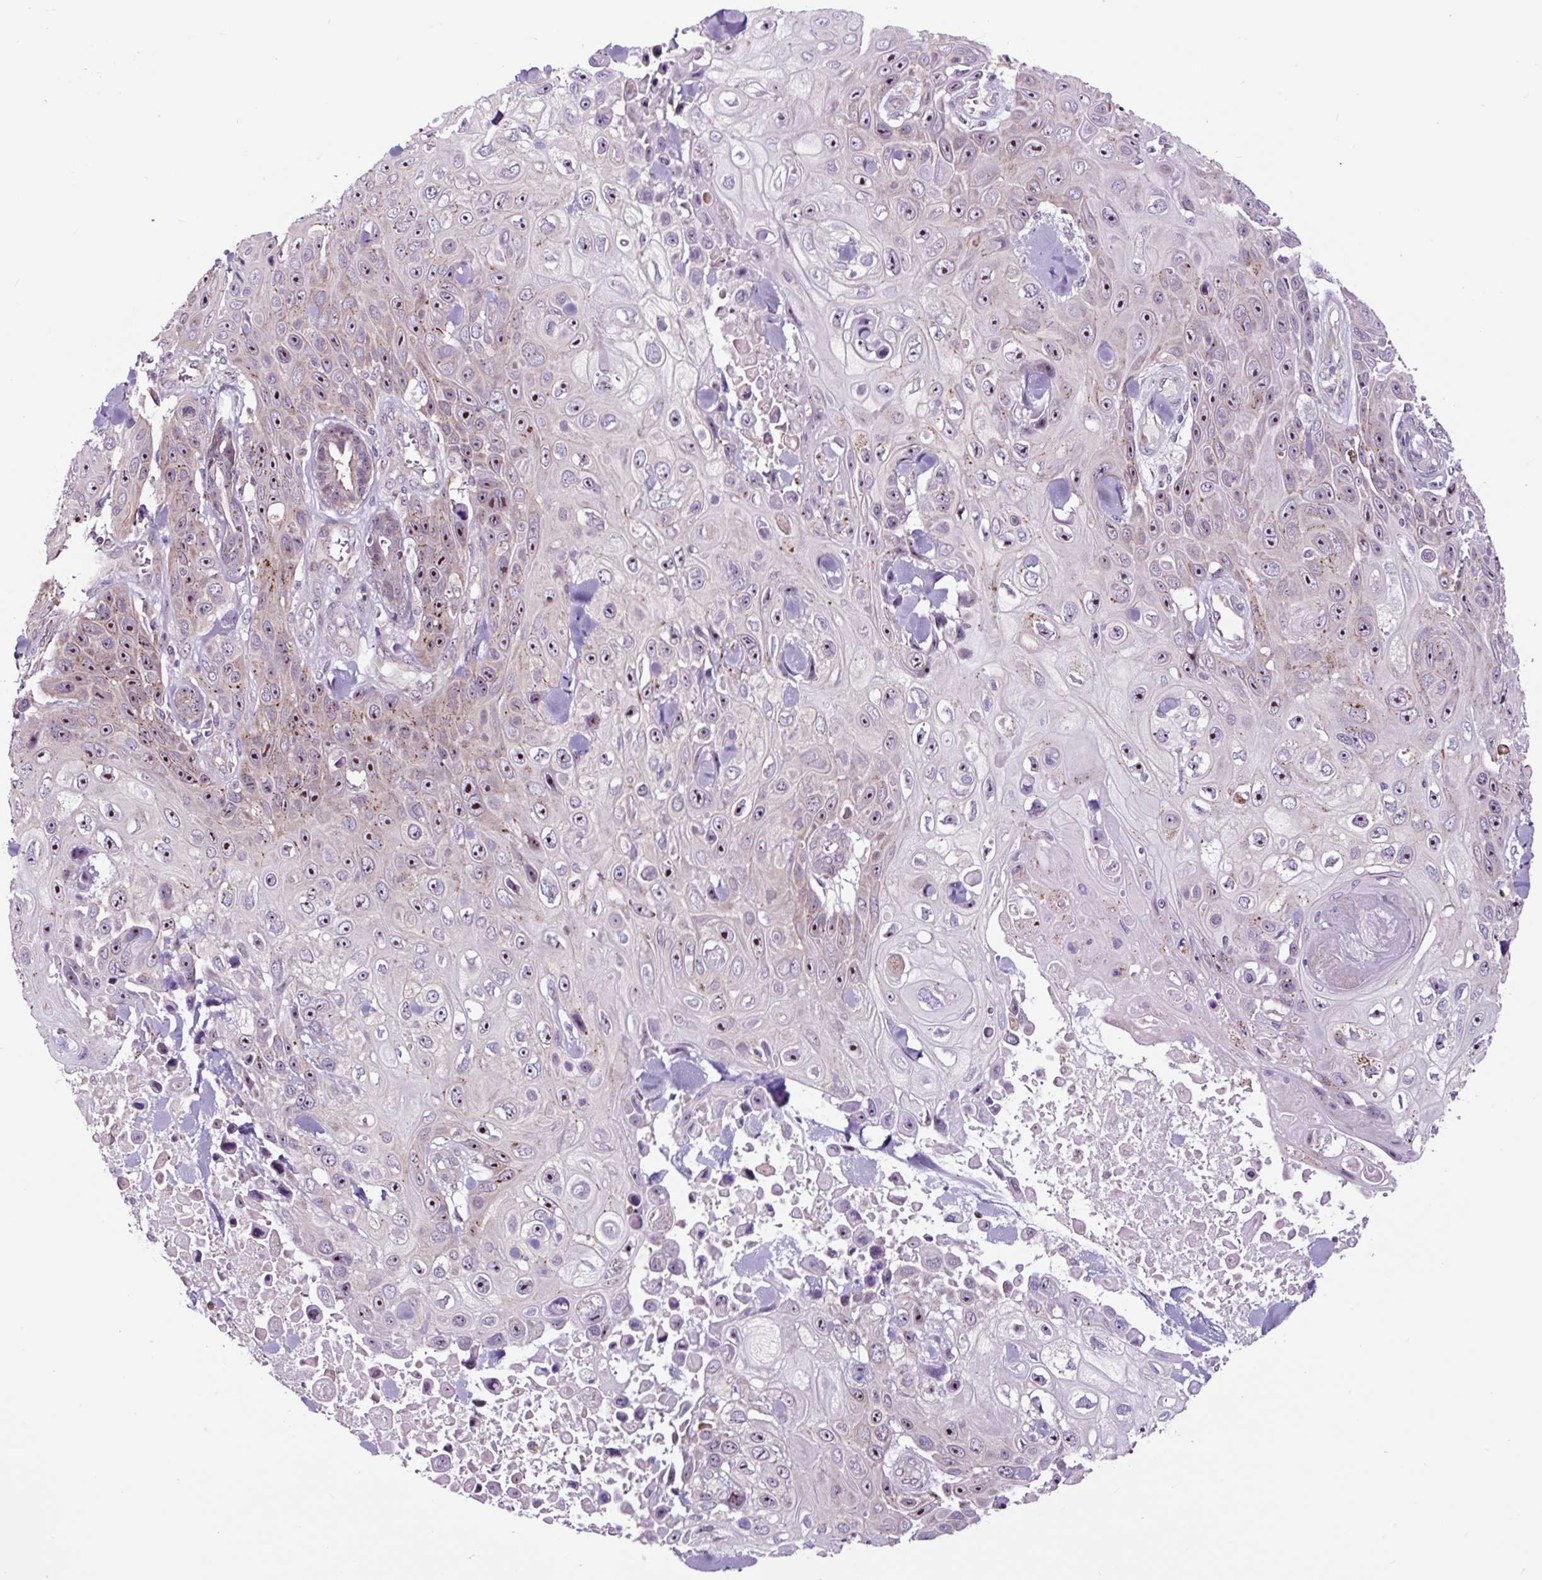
{"staining": {"intensity": "moderate", "quantity": "25%-75%", "location": "nuclear"}, "tissue": "skin cancer", "cell_type": "Tumor cells", "image_type": "cancer", "snomed": [{"axis": "morphology", "description": "Squamous cell carcinoma, NOS"}, {"axis": "topography", "description": "Skin"}], "caption": "Protein staining by IHC displays moderate nuclear positivity in approximately 25%-75% of tumor cells in squamous cell carcinoma (skin). (IHC, brightfield microscopy, high magnification).", "gene": "NOM1", "patient": {"sex": "male", "age": 82}}